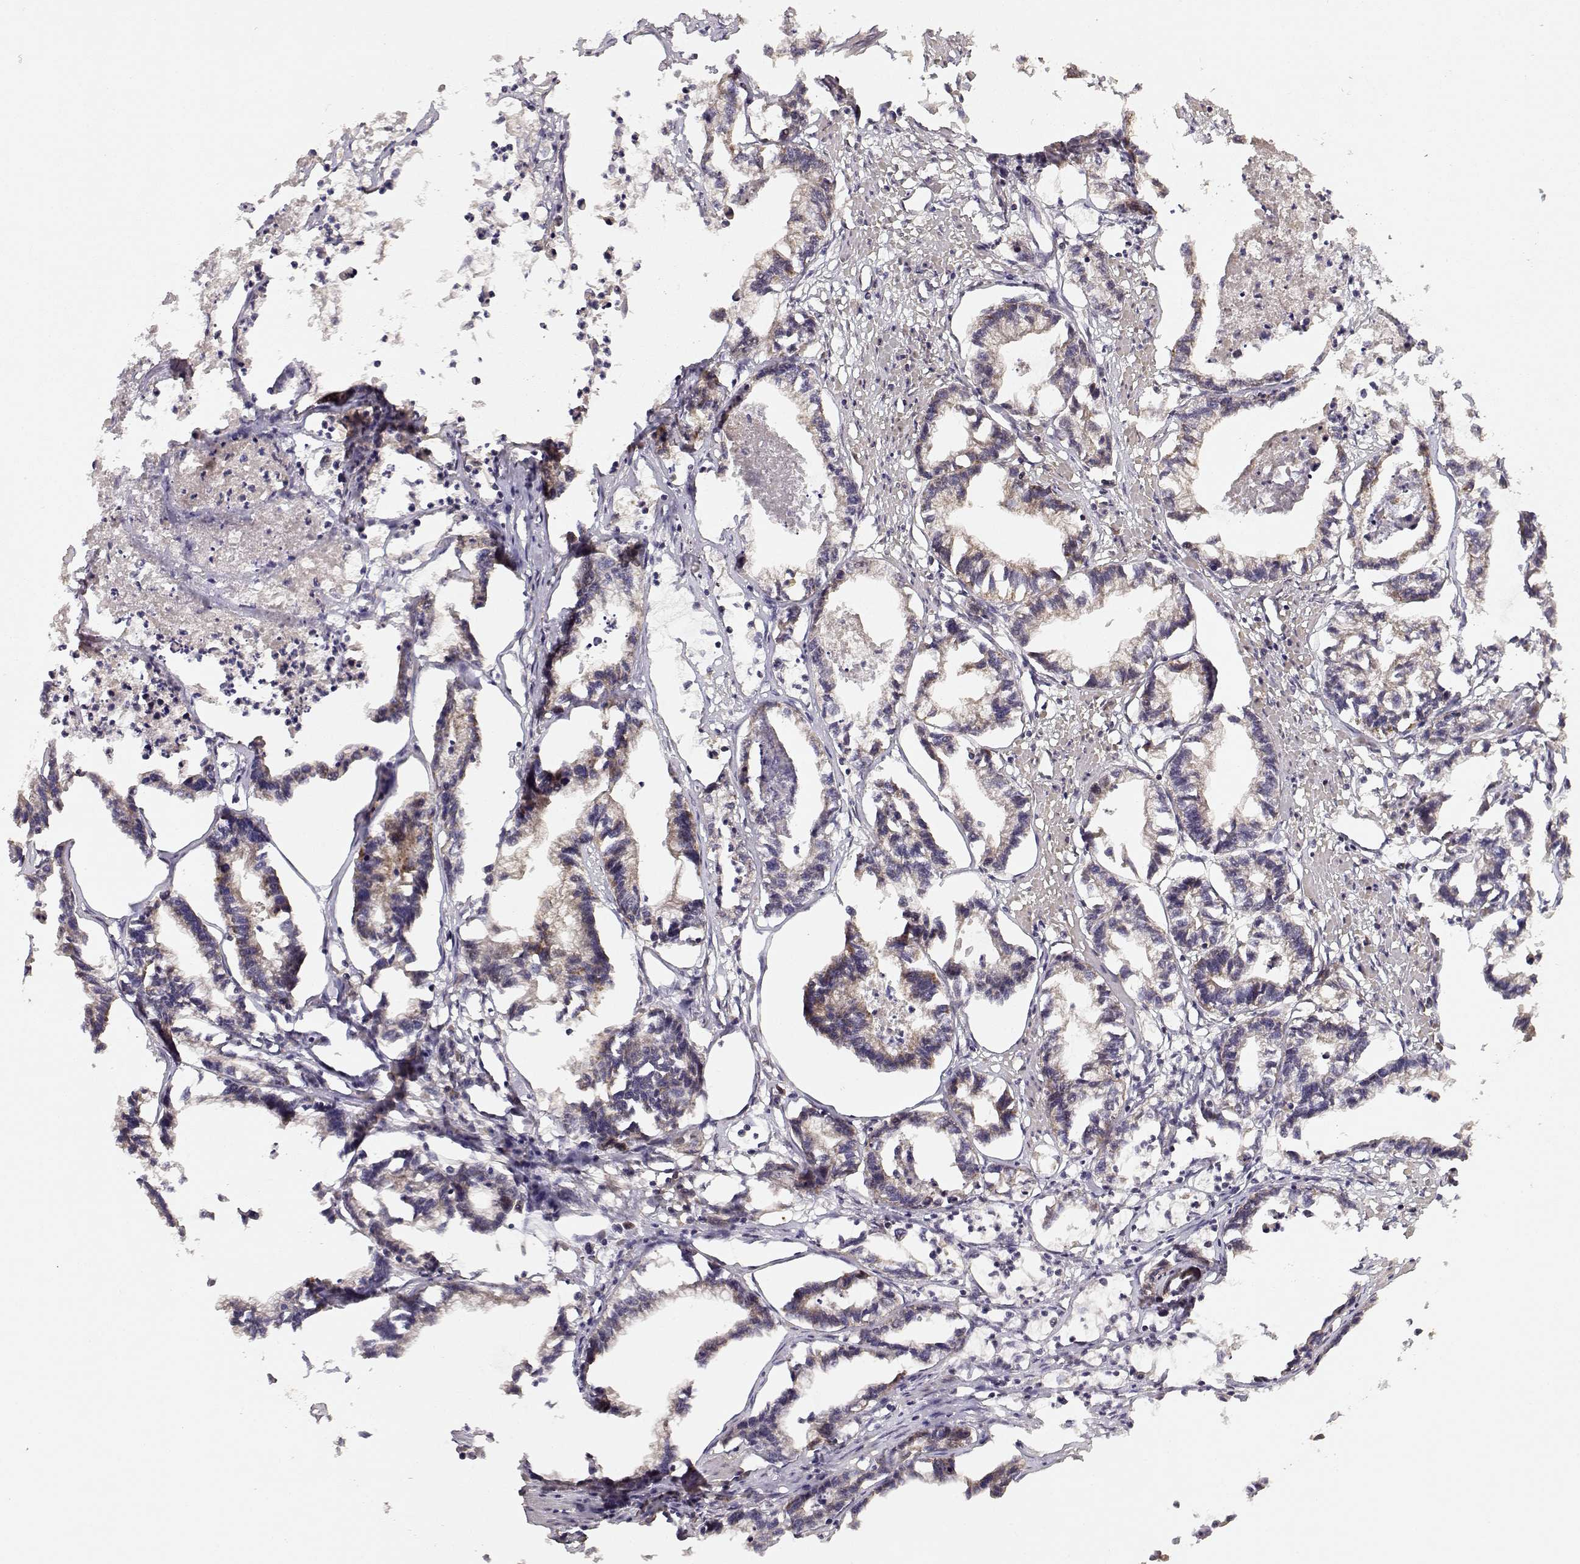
{"staining": {"intensity": "weak", "quantity": ">75%", "location": "cytoplasmic/membranous"}, "tissue": "stomach cancer", "cell_type": "Tumor cells", "image_type": "cancer", "snomed": [{"axis": "morphology", "description": "Adenocarcinoma, NOS"}, {"axis": "topography", "description": "Stomach"}], "caption": "A histopathology image of human stomach cancer stained for a protein exhibits weak cytoplasmic/membranous brown staining in tumor cells. The protein of interest is stained brown, and the nuclei are stained in blue (DAB (3,3'-diaminobenzidine) IHC with brightfield microscopy, high magnification).", "gene": "PICK1", "patient": {"sex": "male", "age": 83}}